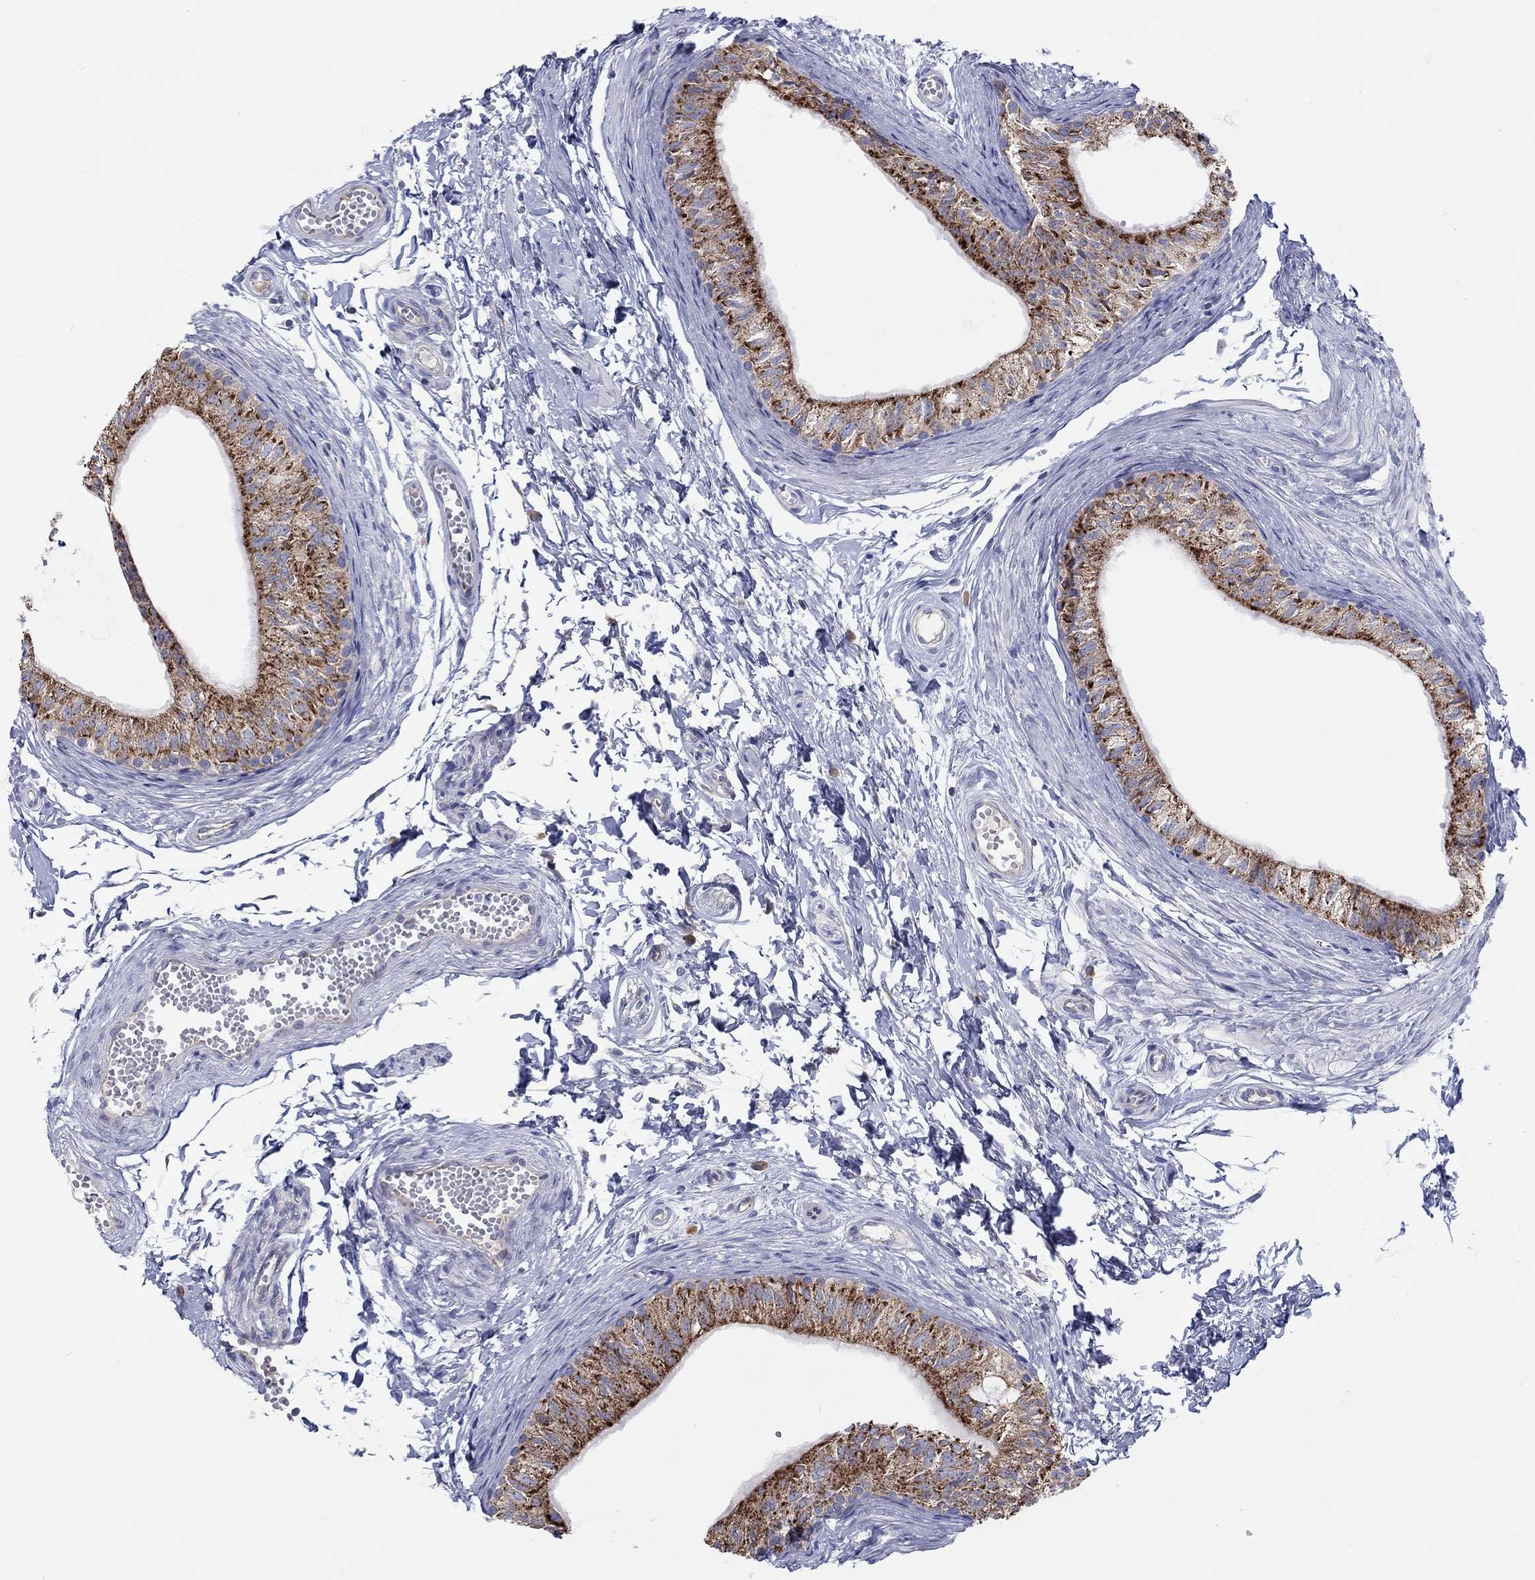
{"staining": {"intensity": "strong", "quantity": ">75%", "location": "cytoplasmic/membranous"}, "tissue": "epididymis", "cell_type": "Glandular cells", "image_type": "normal", "snomed": [{"axis": "morphology", "description": "Normal tissue, NOS"}, {"axis": "topography", "description": "Epididymis"}], "caption": "Immunohistochemistry (IHC) micrograph of unremarkable epididymis: human epididymis stained using IHC displays high levels of strong protein expression localized specifically in the cytoplasmic/membranous of glandular cells, appearing as a cytoplasmic/membranous brown color.", "gene": "BCO2", "patient": {"sex": "male", "age": 22}}